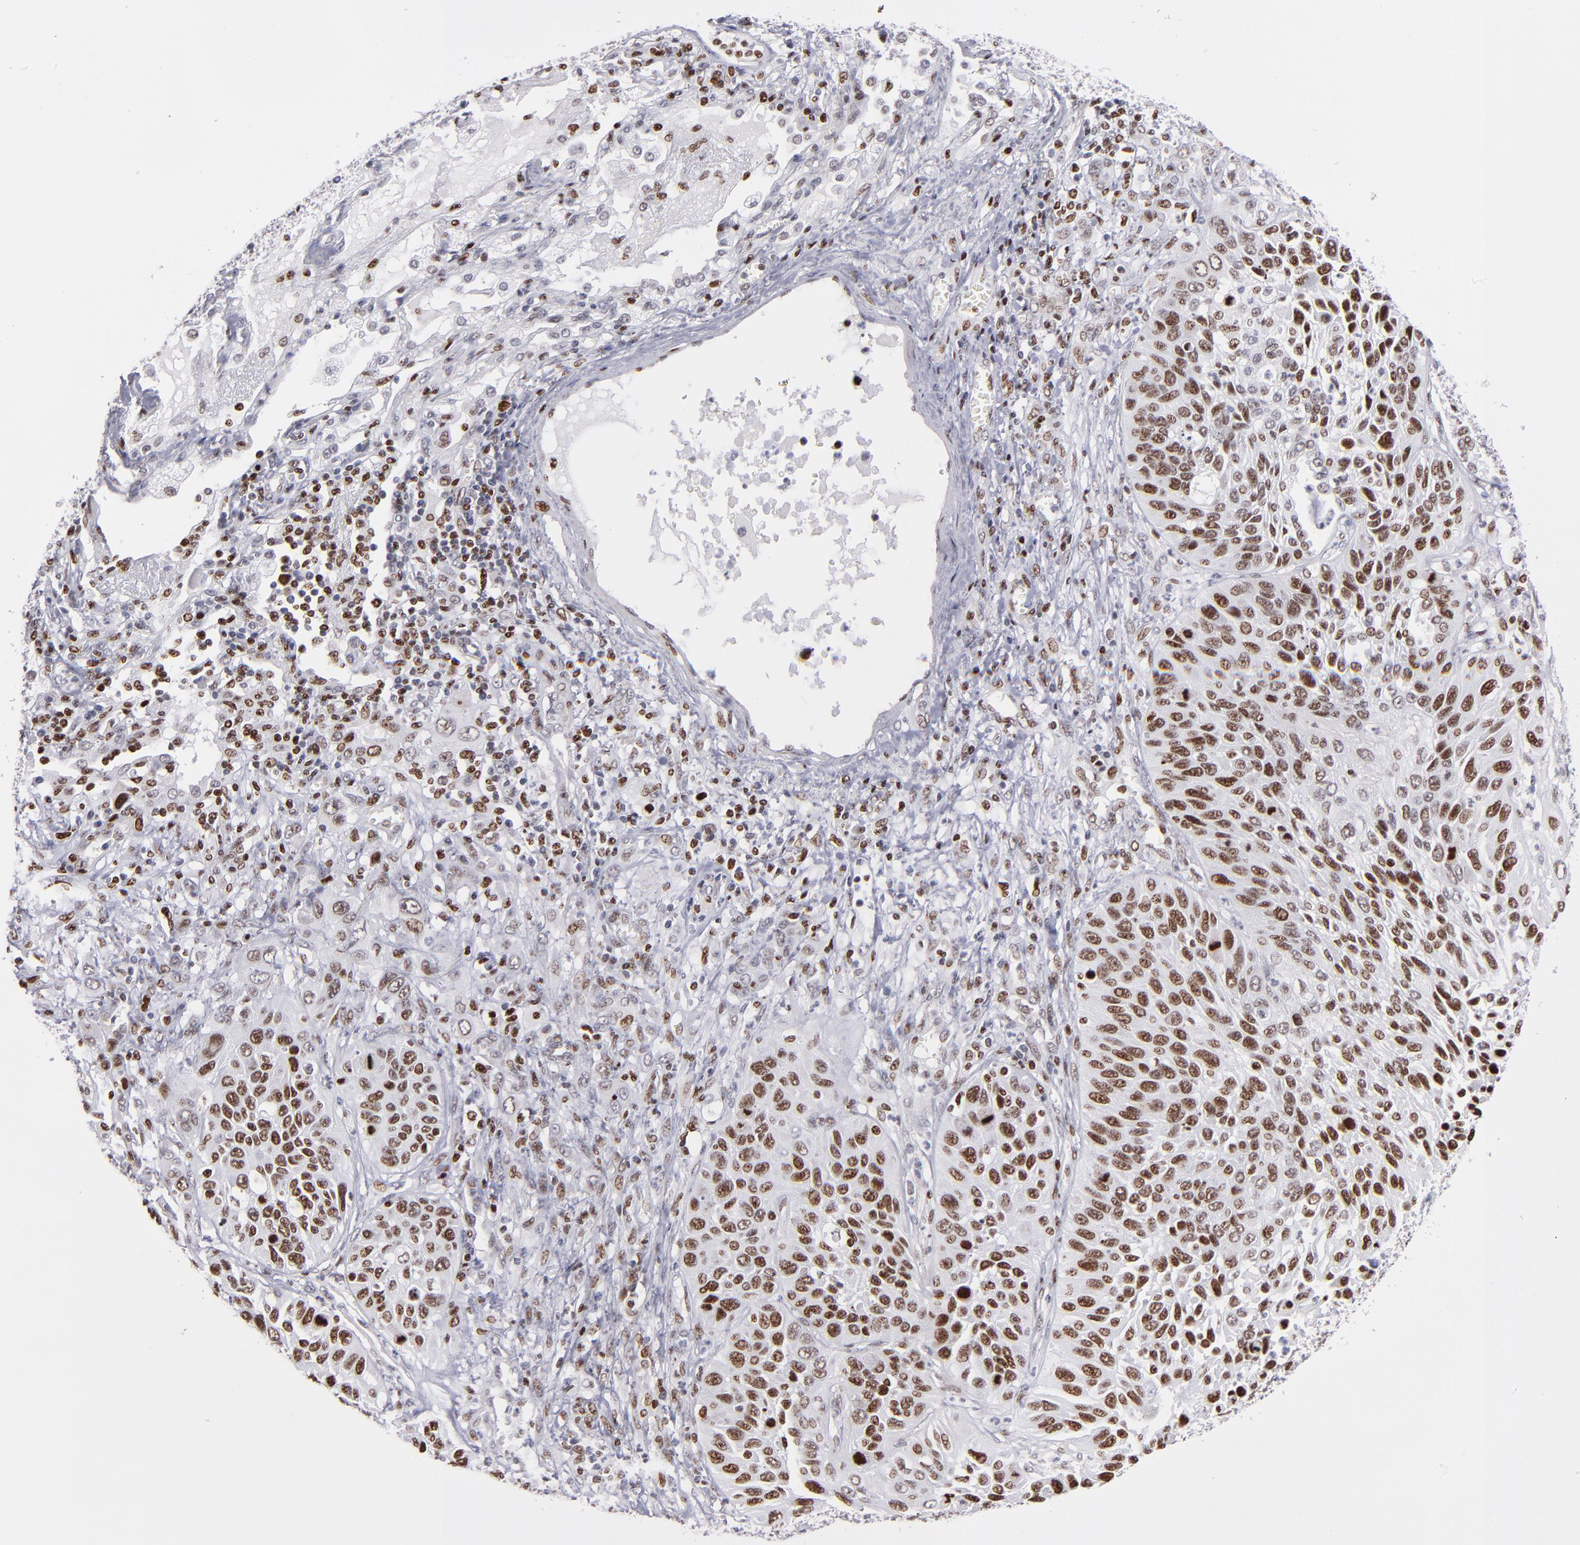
{"staining": {"intensity": "strong", "quantity": ">75%", "location": "nuclear"}, "tissue": "lung cancer", "cell_type": "Tumor cells", "image_type": "cancer", "snomed": [{"axis": "morphology", "description": "Squamous cell carcinoma, NOS"}, {"axis": "topography", "description": "Lung"}], "caption": "Protein expression analysis of lung squamous cell carcinoma shows strong nuclear staining in approximately >75% of tumor cells.", "gene": "POLA1", "patient": {"sex": "female", "age": 76}}